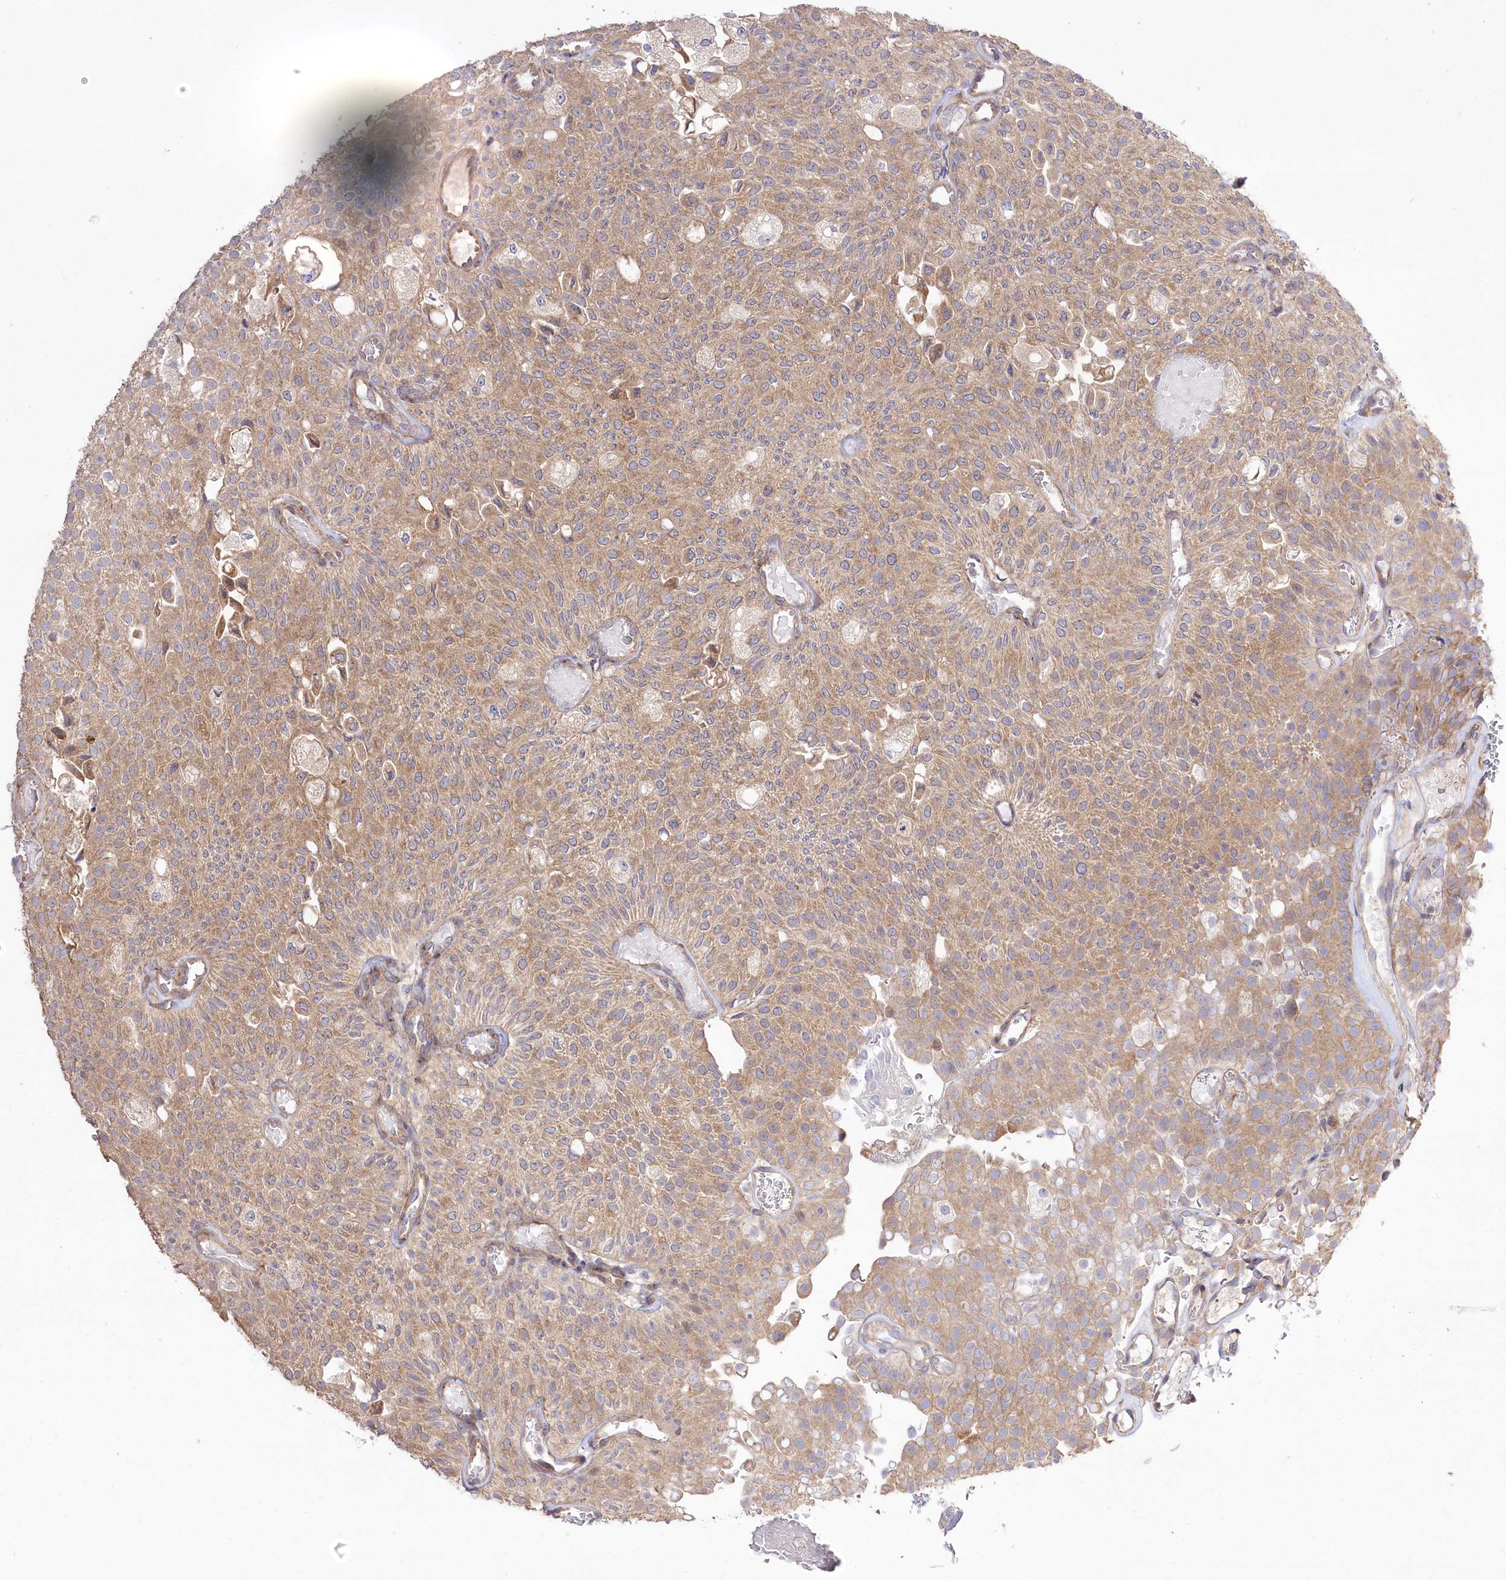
{"staining": {"intensity": "moderate", "quantity": ">75%", "location": "cytoplasmic/membranous"}, "tissue": "urothelial cancer", "cell_type": "Tumor cells", "image_type": "cancer", "snomed": [{"axis": "morphology", "description": "Urothelial carcinoma, Low grade"}, {"axis": "topography", "description": "Urinary bladder"}], "caption": "Immunohistochemistry (DAB (3,3'-diaminobenzidine)) staining of human urothelial carcinoma (low-grade) demonstrates moderate cytoplasmic/membranous protein expression in approximately >75% of tumor cells.", "gene": "PRSS53", "patient": {"sex": "male", "age": 78}}